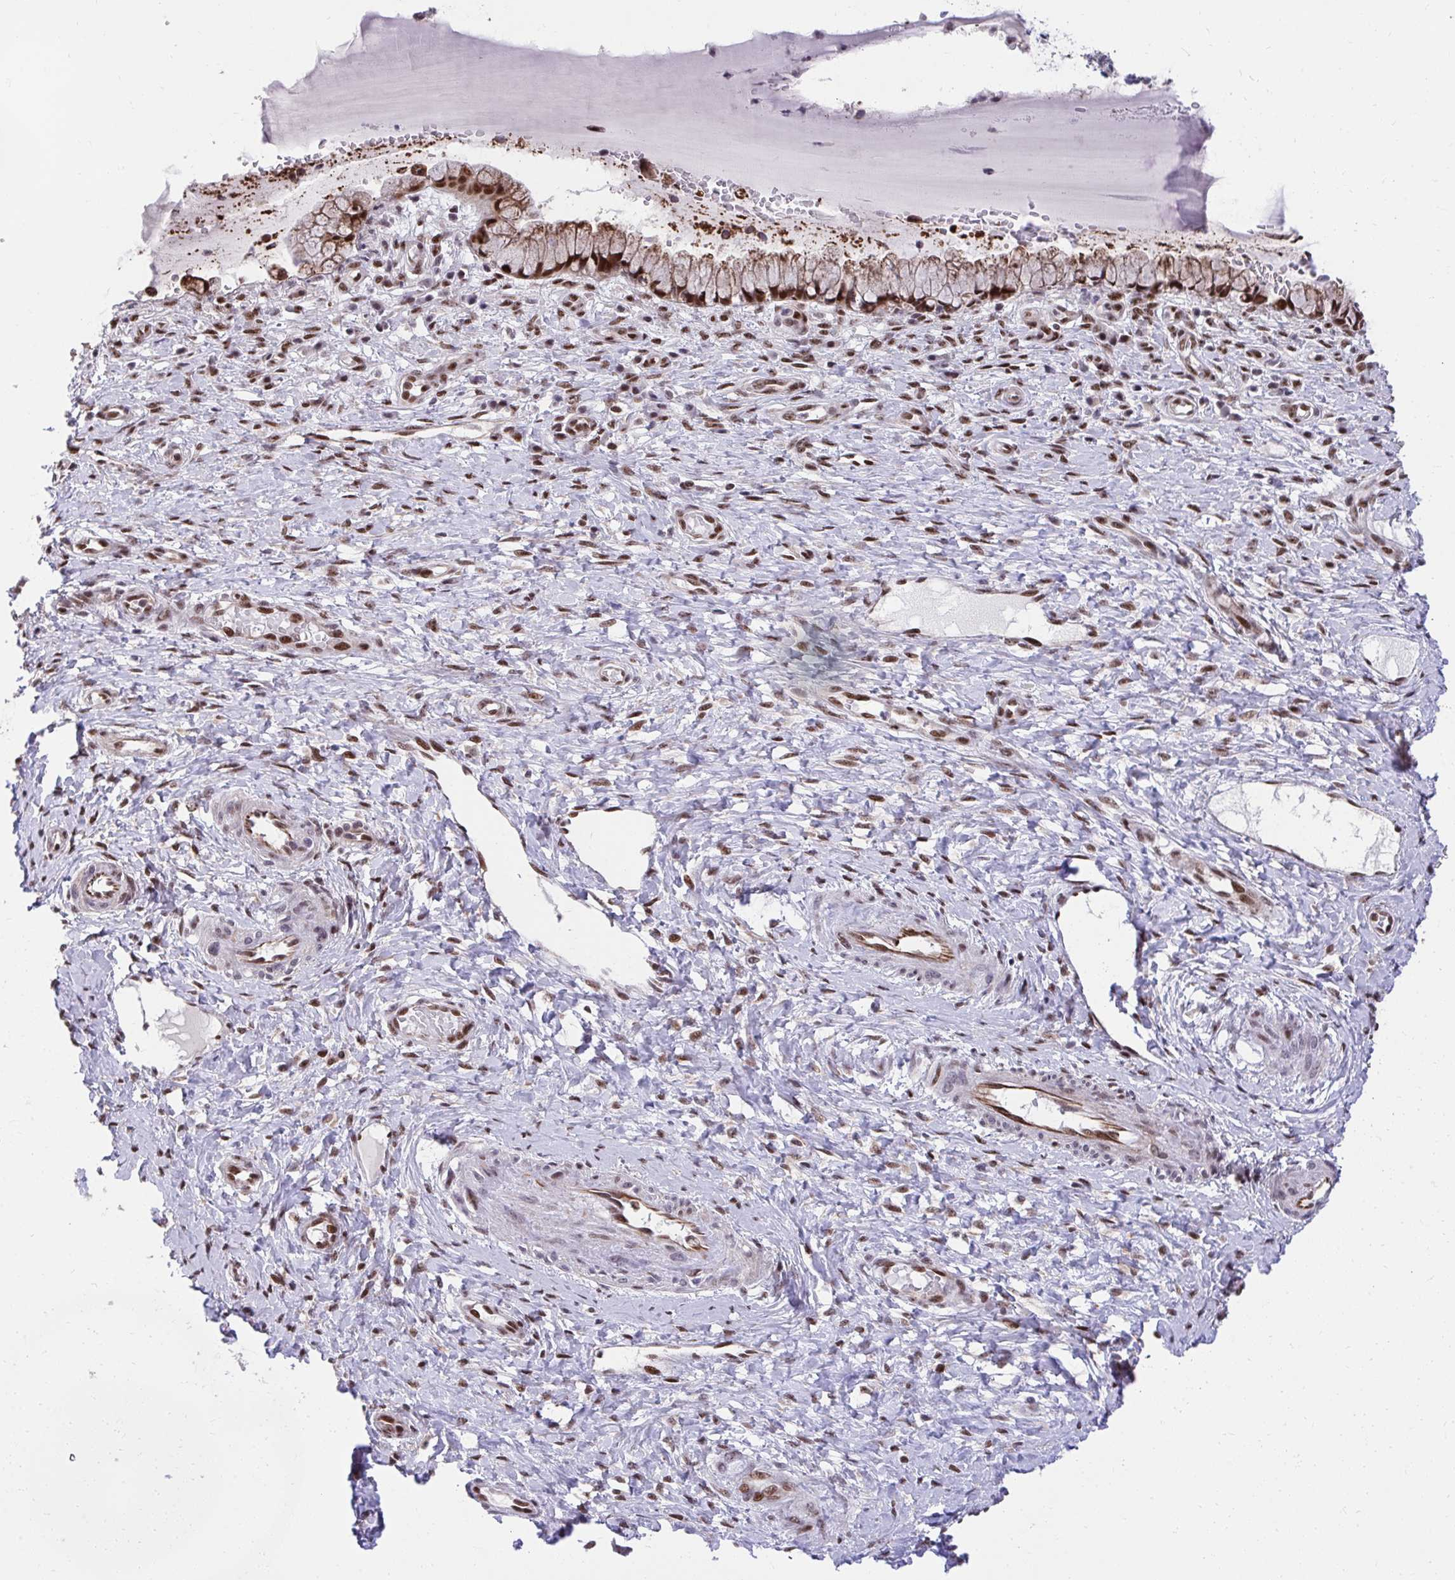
{"staining": {"intensity": "strong", "quantity": ">75%", "location": "cytoplasmic/membranous,nuclear"}, "tissue": "cervix", "cell_type": "Glandular cells", "image_type": "normal", "snomed": [{"axis": "morphology", "description": "Normal tissue, NOS"}, {"axis": "topography", "description": "Cervix"}], "caption": "A high-resolution micrograph shows immunohistochemistry (IHC) staining of benign cervix, which reveals strong cytoplasmic/membranous,nuclear staining in about >75% of glandular cells.", "gene": "HOXA4", "patient": {"sex": "female", "age": 37}}